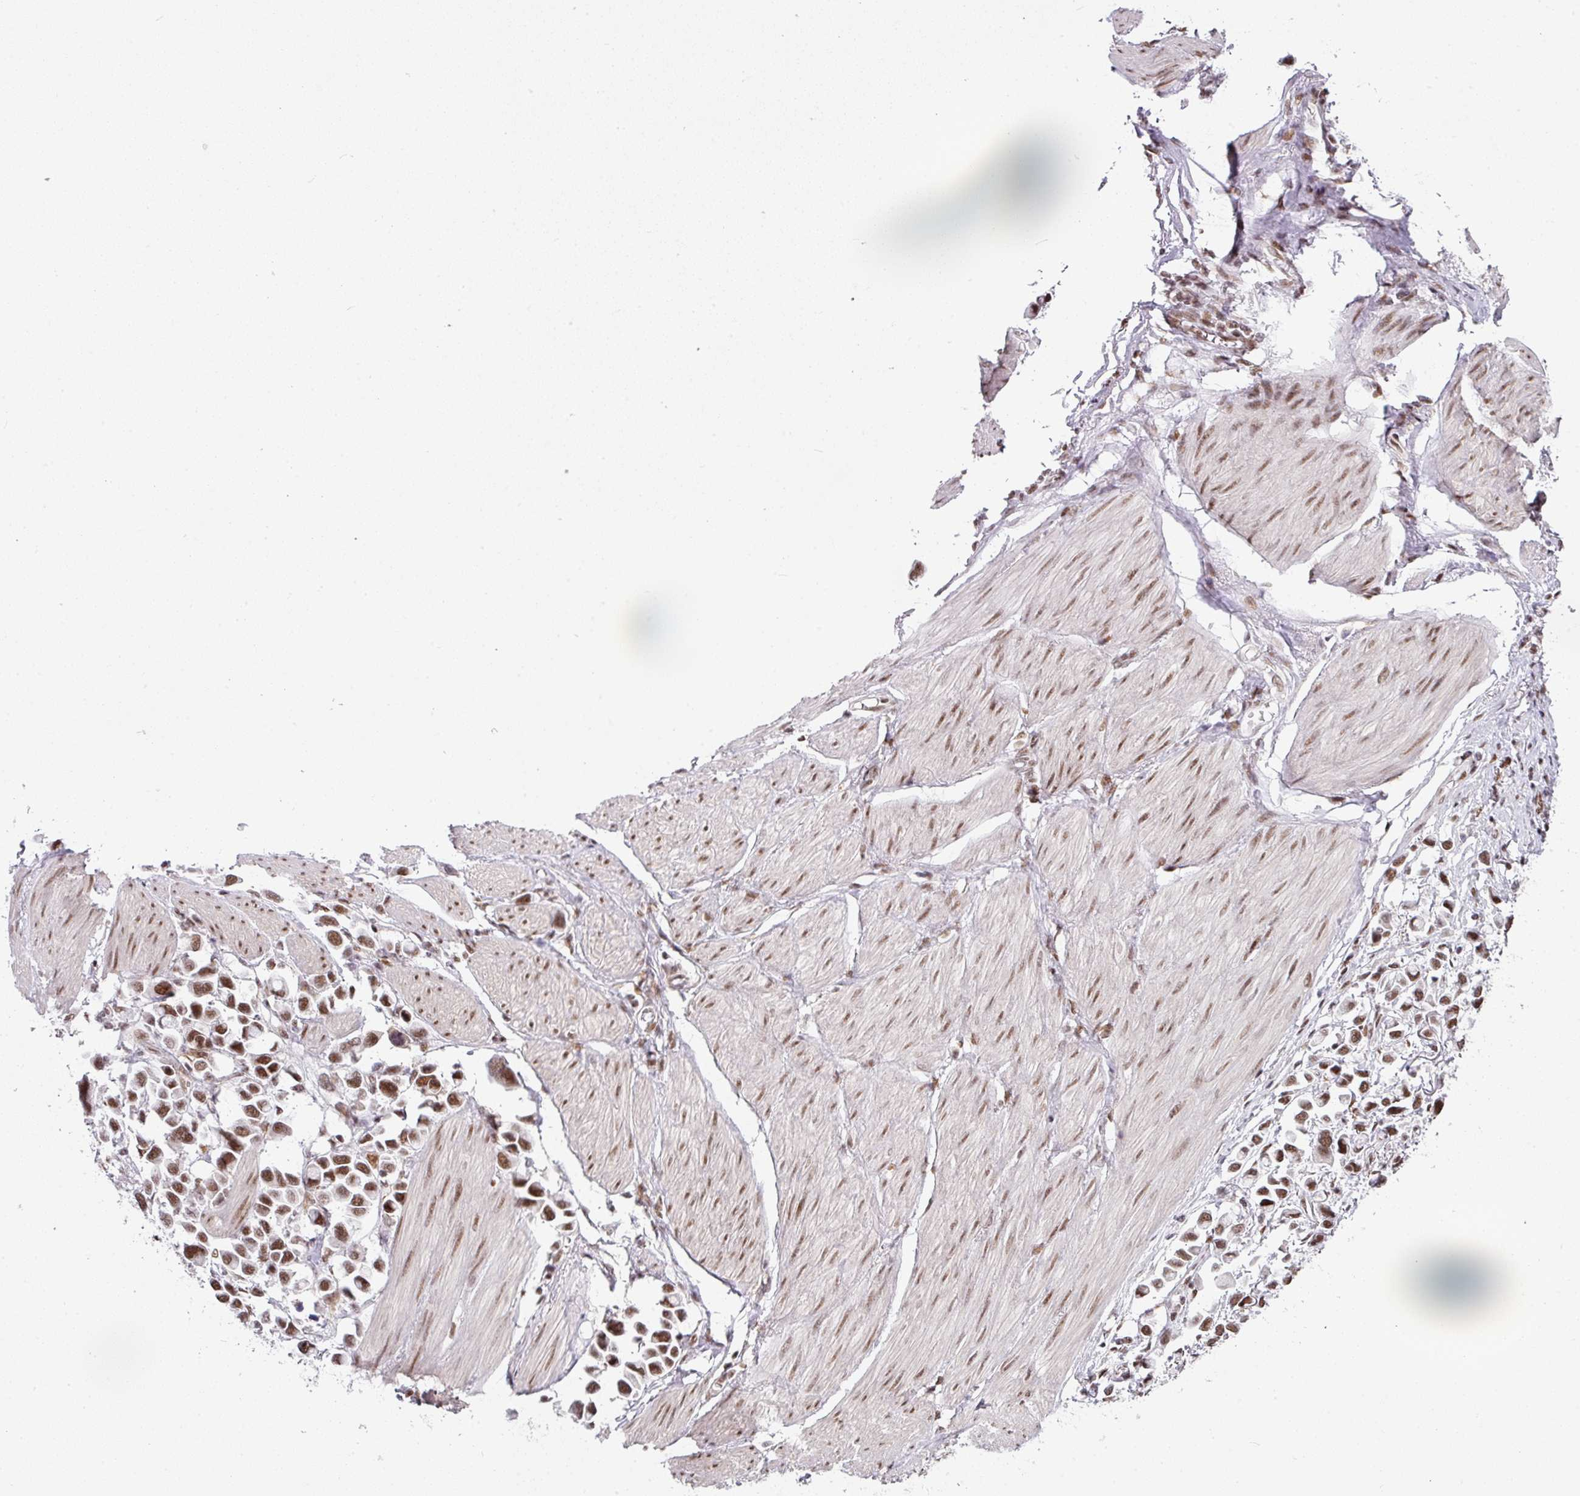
{"staining": {"intensity": "moderate", "quantity": ">75%", "location": "nuclear"}, "tissue": "stomach cancer", "cell_type": "Tumor cells", "image_type": "cancer", "snomed": [{"axis": "morphology", "description": "Adenocarcinoma, NOS"}, {"axis": "topography", "description": "Stomach"}], "caption": "Tumor cells reveal medium levels of moderate nuclear staining in about >75% of cells in human stomach cancer.", "gene": "NFYA", "patient": {"sex": "female", "age": 81}}